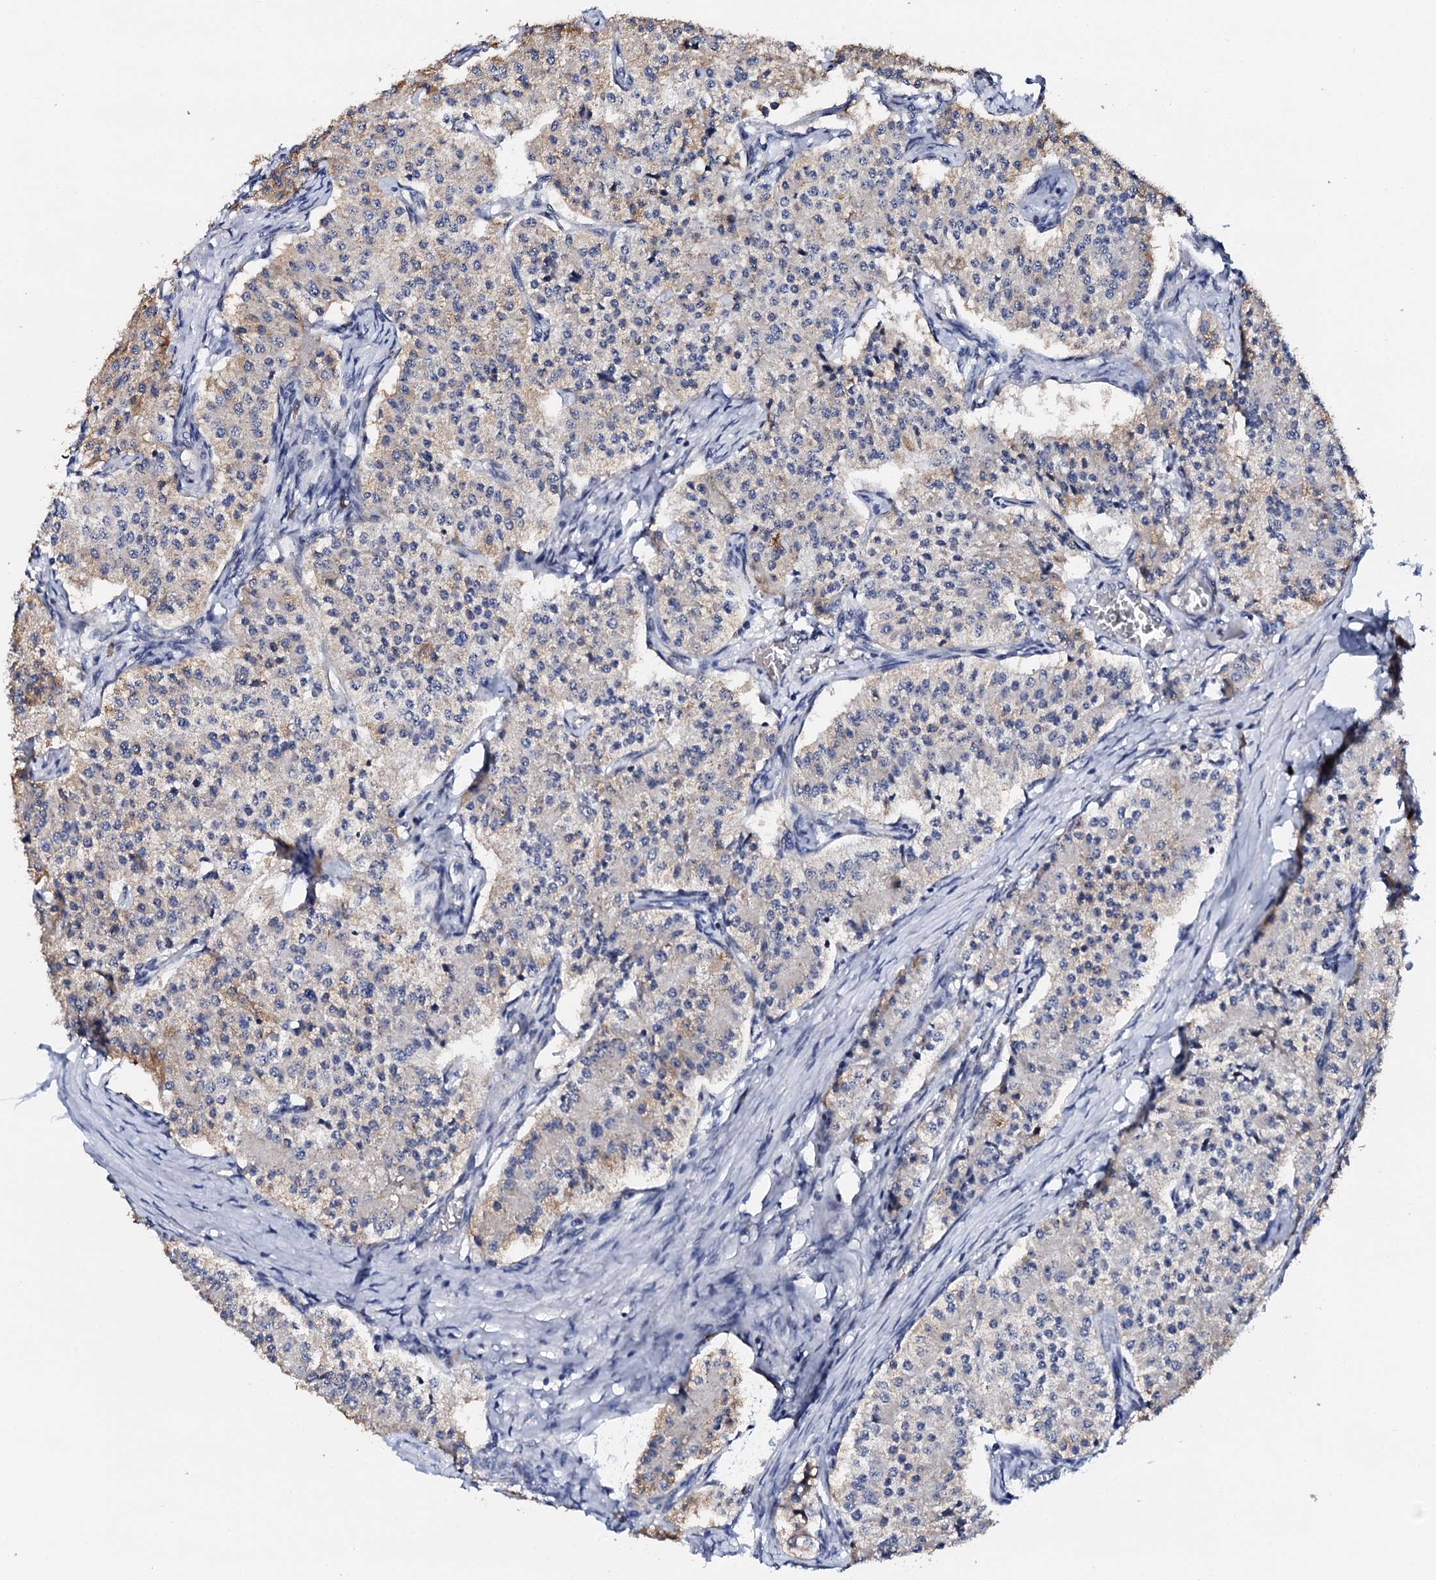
{"staining": {"intensity": "weak", "quantity": "<25%", "location": "cytoplasmic/membranous"}, "tissue": "carcinoid", "cell_type": "Tumor cells", "image_type": "cancer", "snomed": [{"axis": "morphology", "description": "Carcinoid, malignant, NOS"}, {"axis": "topography", "description": "Colon"}], "caption": "Protein analysis of malignant carcinoid demonstrates no significant positivity in tumor cells.", "gene": "NUP58", "patient": {"sex": "female", "age": 52}}